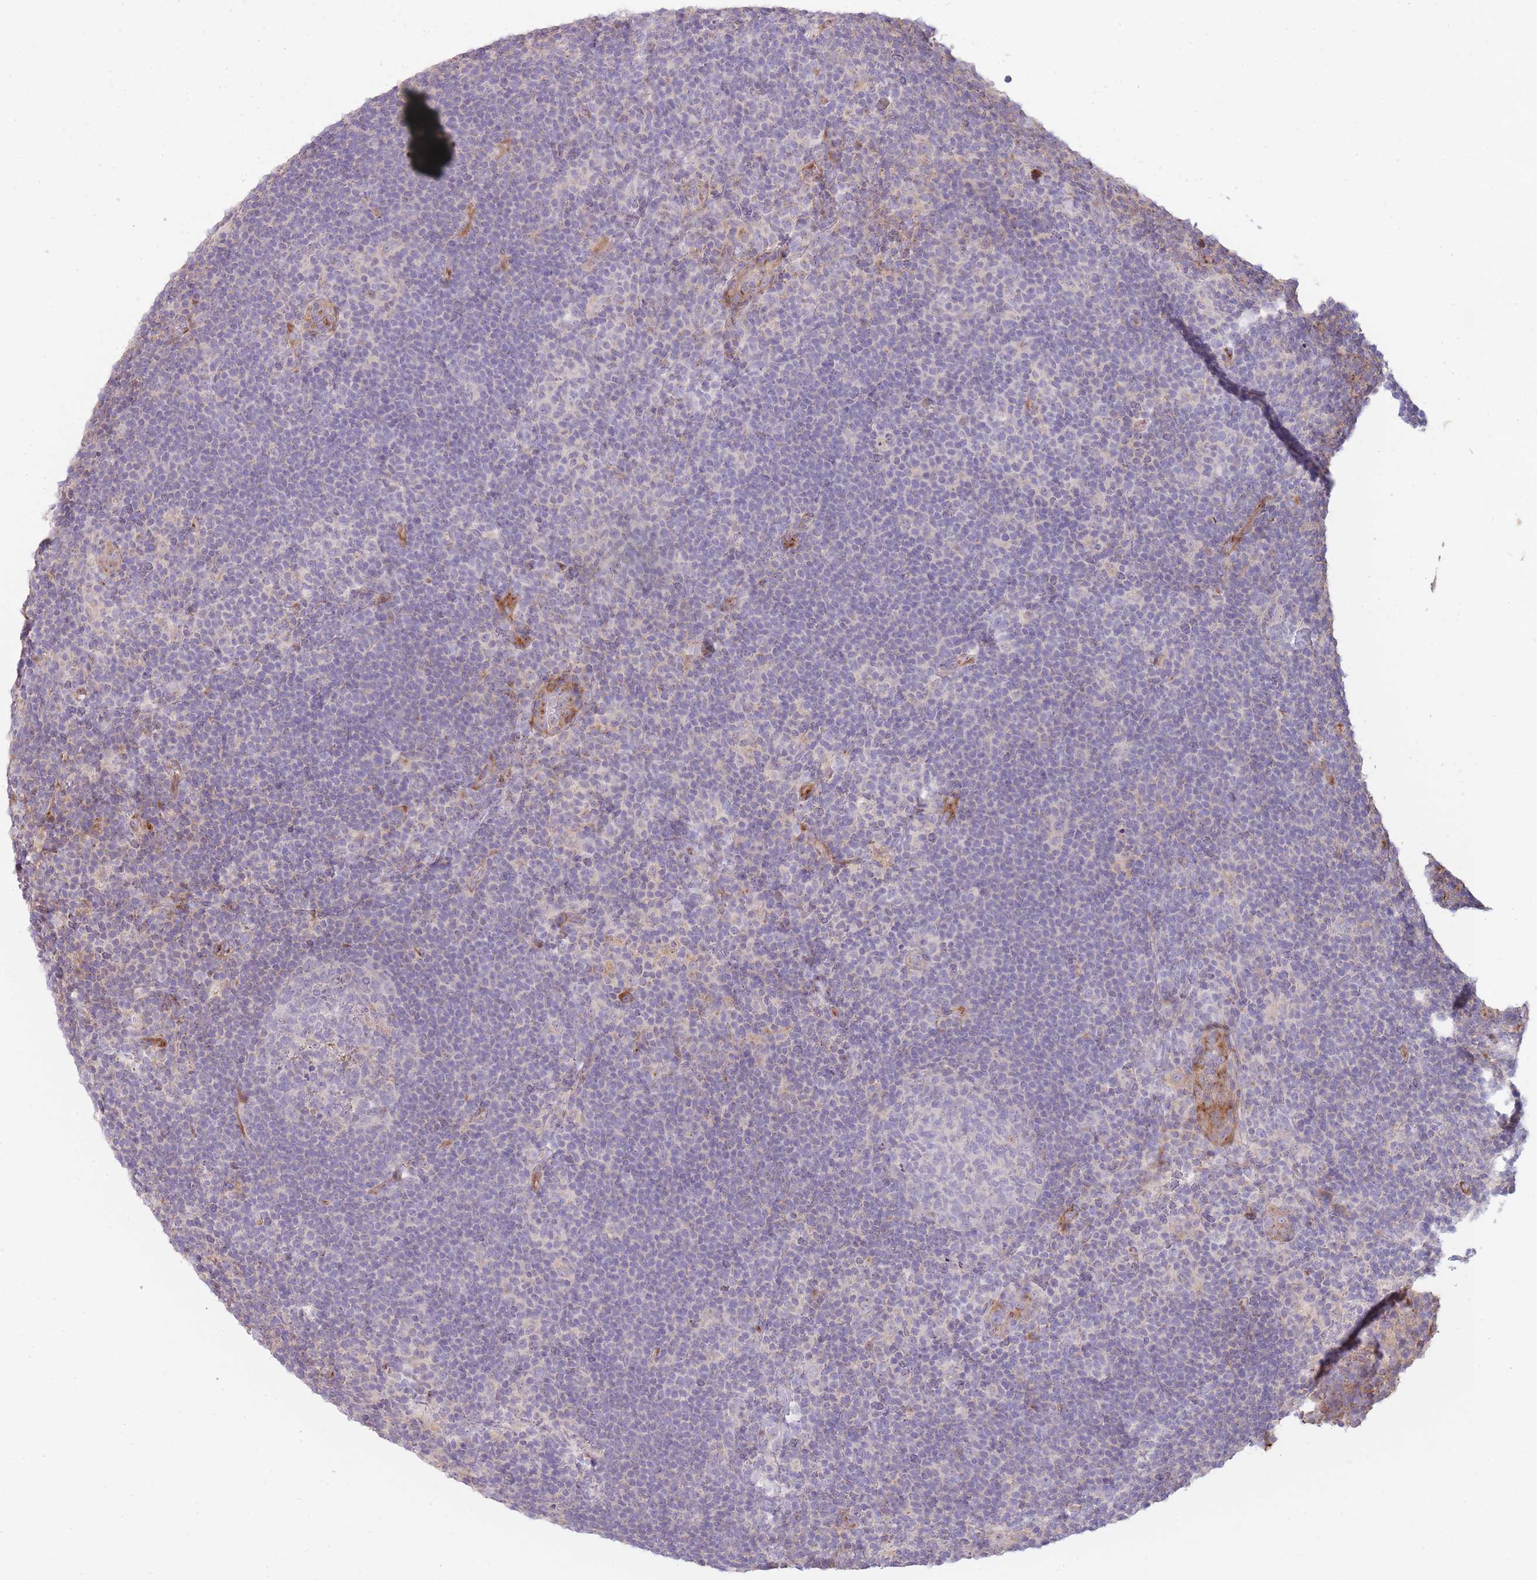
{"staining": {"intensity": "negative", "quantity": "none", "location": "none"}, "tissue": "lymphoma", "cell_type": "Tumor cells", "image_type": "cancer", "snomed": [{"axis": "morphology", "description": "Hodgkin's disease, NOS"}, {"axis": "topography", "description": "Lymph node"}], "caption": "Human lymphoma stained for a protein using immunohistochemistry (IHC) displays no positivity in tumor cells.", "gene": "PPP3R2", "patient": {"sex": "female", "age": 57}}